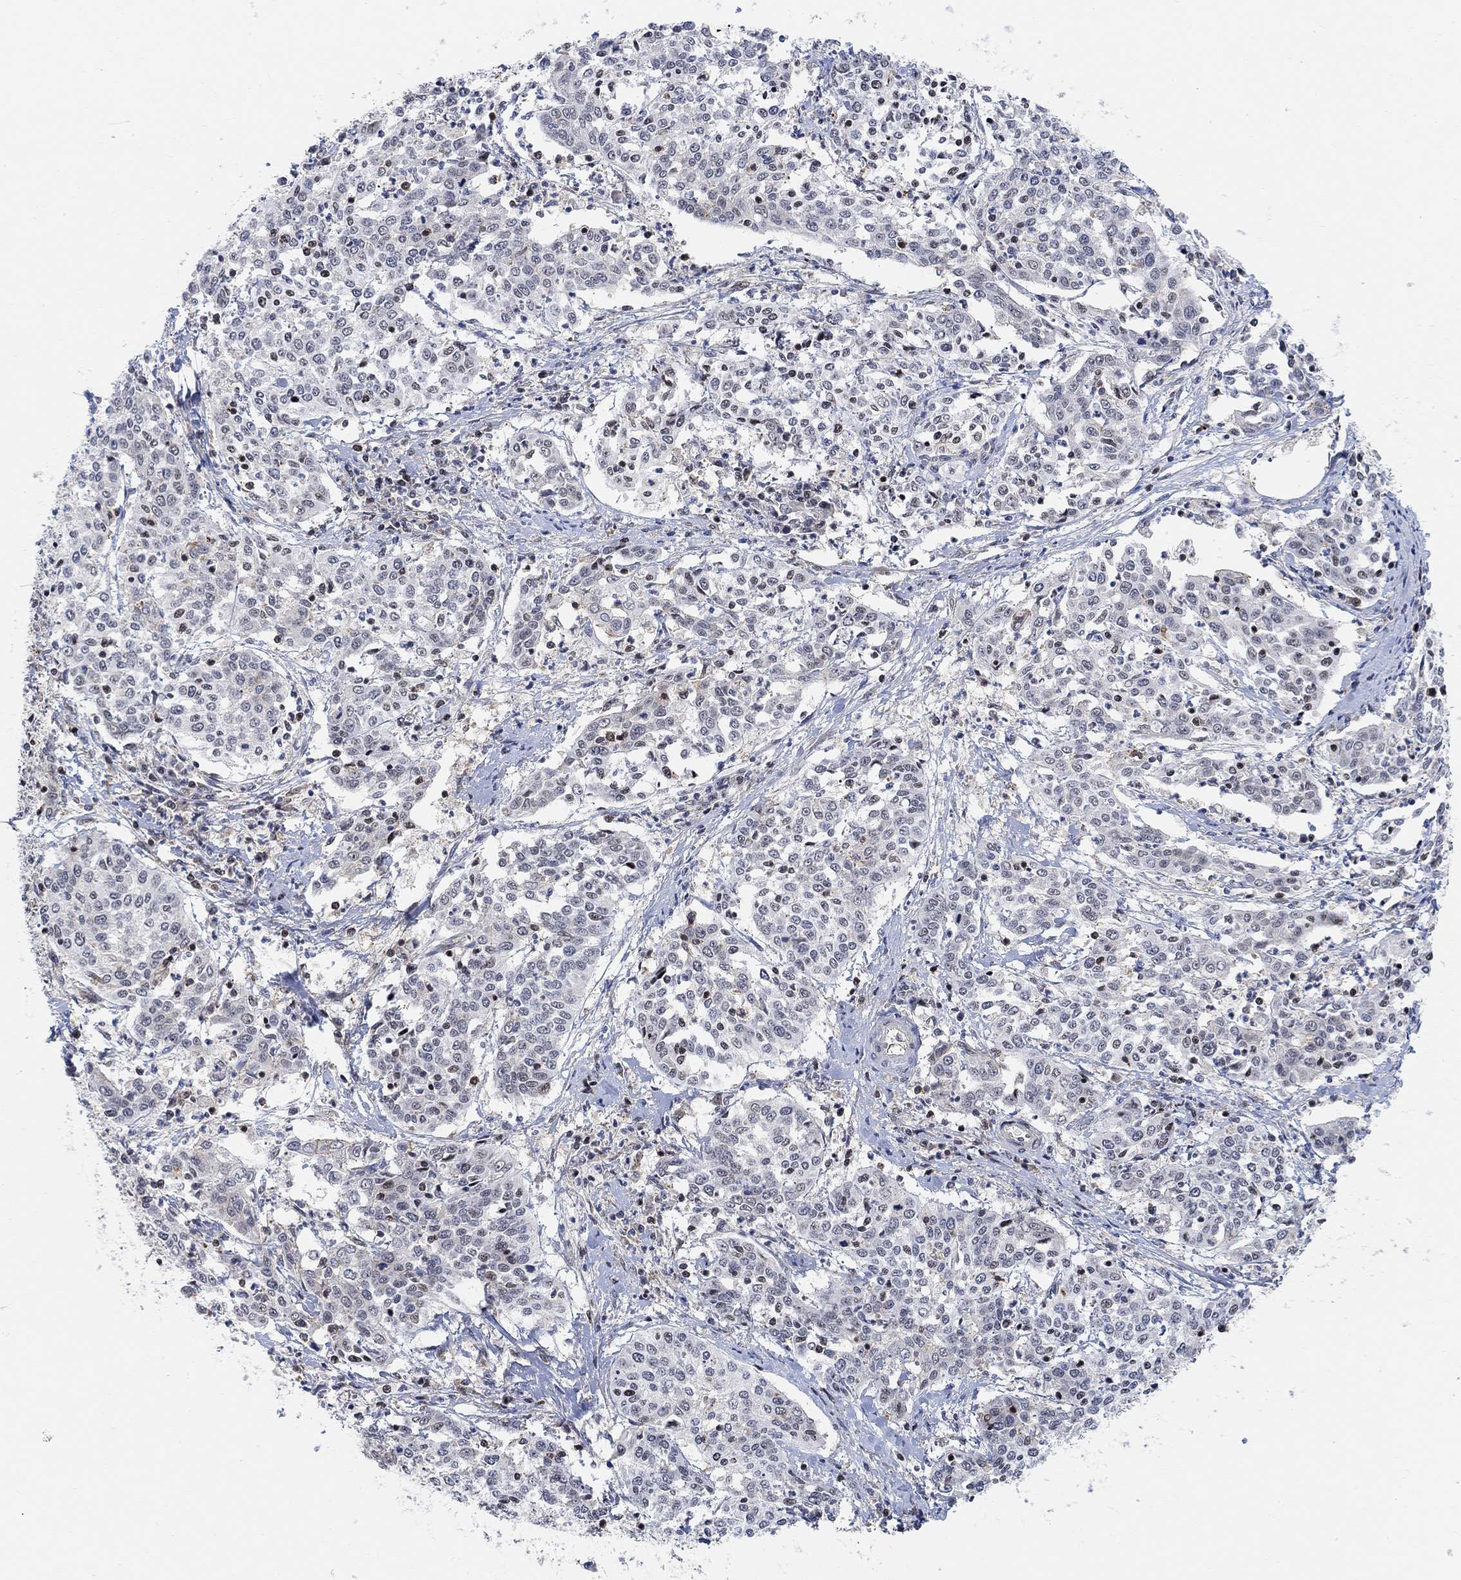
{"staining": {"intensity": "negative", "quantity": "none", "location": "none"}, "tissue": "cervical cancer", "cell_type": "Tumor cells", "image_type": "cancer", "snomed": [{"axis": "morphology", "description": "Squamous cell carcinoma, NOS"}, {"axis": "topography", "description": "Cervix"}], "caption": "An IHC micrograph of cervical cancer (squamous cell carcinoma) is shown. There is no staining in tumor cells of cervical cancer (squamous cell carcinoma).", "gene": "PWWP2B", "patient": {"sex": "female", "age": 41}}